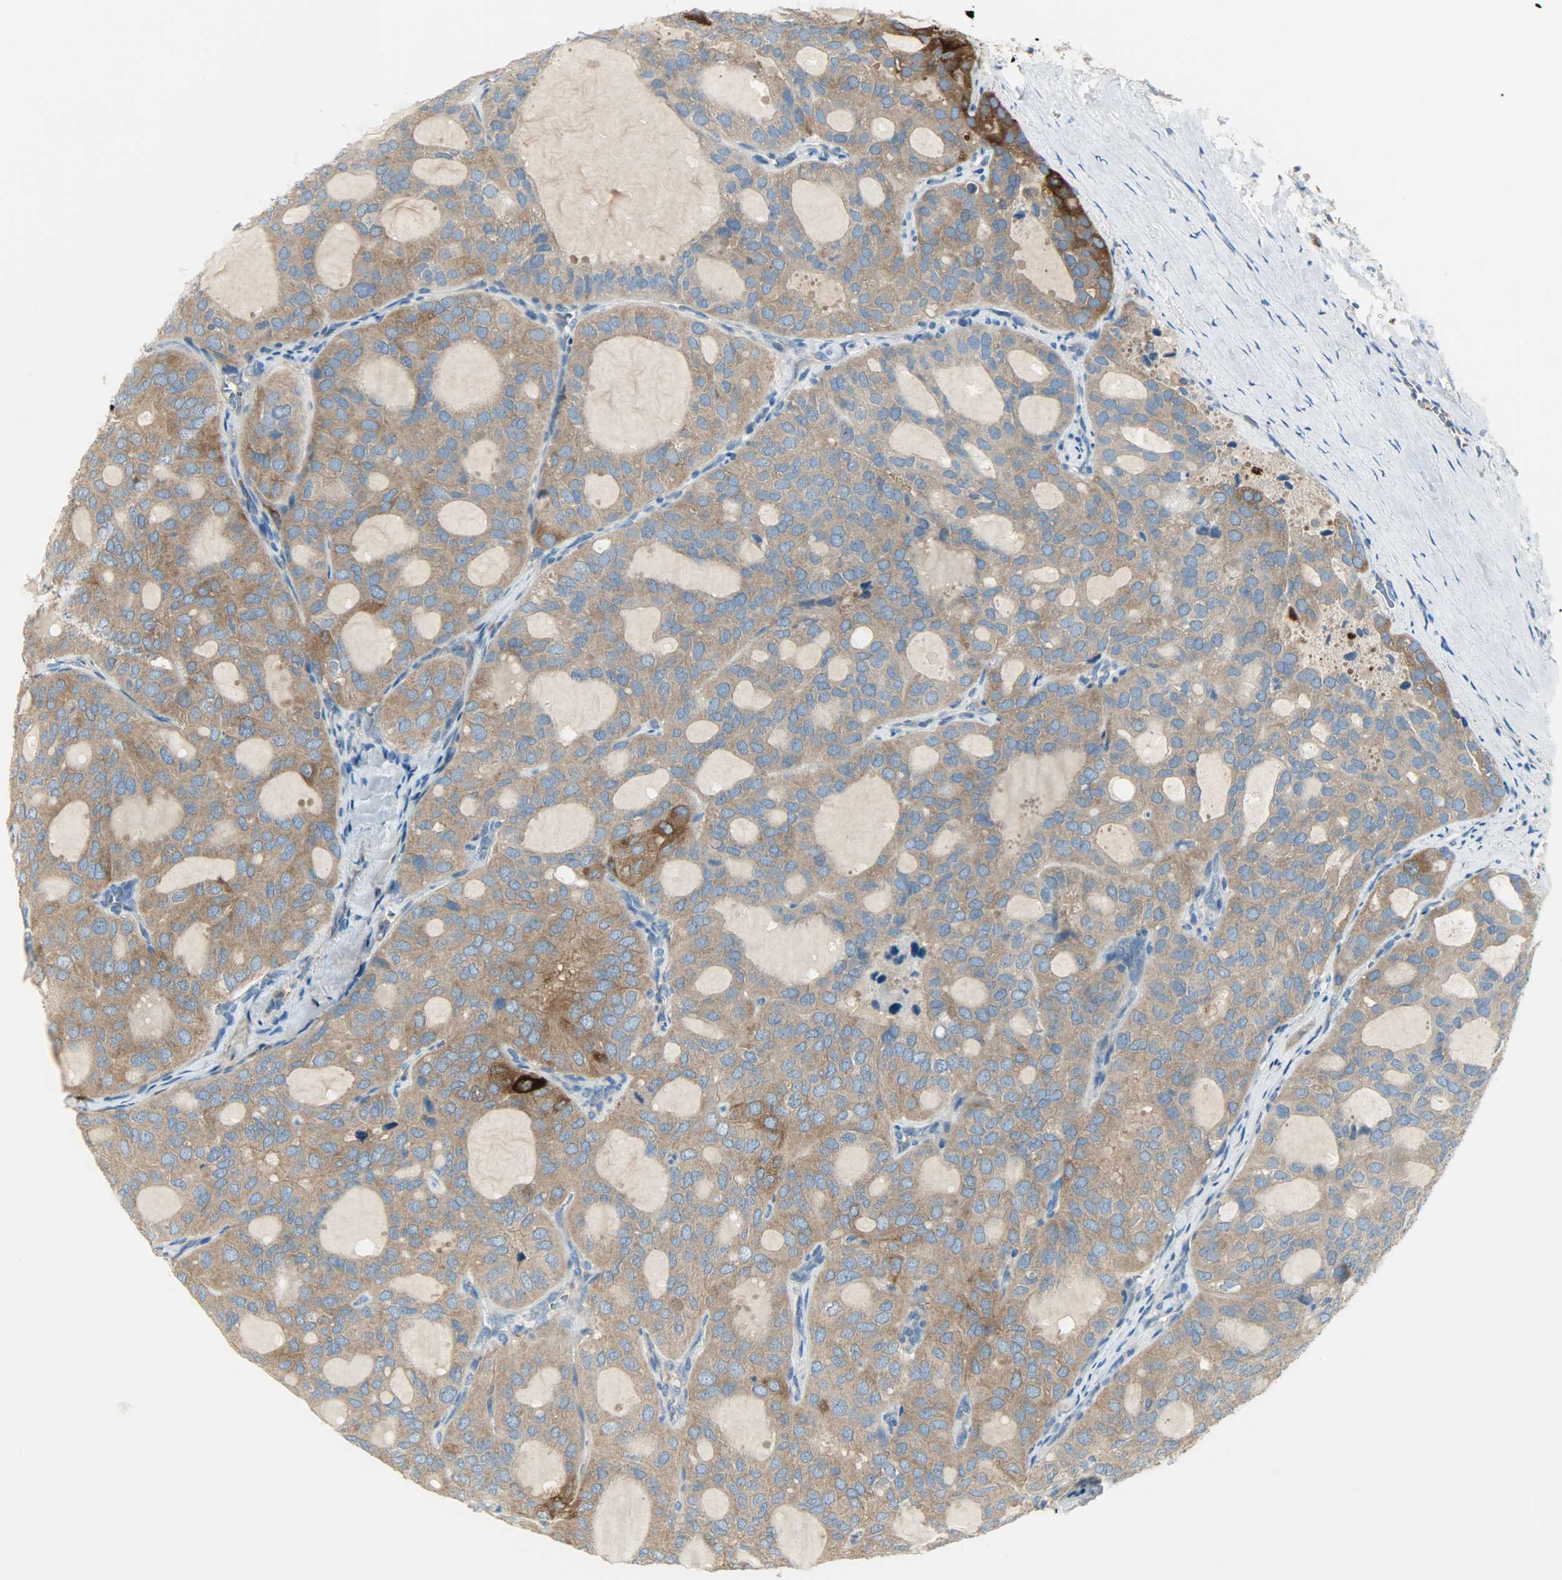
{"staining": {"intensity": "strong", "quantity": ">75%", "location": "cytoplasmic/membranous"}, "tissue": "thyroid cancer", "cell_type": "Tumor cells", "image_type": "cancer", "snomed": [{"axis": "morphology", "description": "Follicular adenoma carcinoma, NOS"}, {"axis": "topography", "description": "Thyroid gland"}], "caption": "Immunohistochemical staining of thyroid cancer (follicular adenoma carcinoma) shows high levels of strong cytoplasmic/membranous protein staining in approximately >75% of tumor cells. The staining was performed using DAB (3,3'-diaminobenzidine), with brown indicating positive protein expression. Nuclei are stained blue with hematoxylin.", "gene": "WARS1", "patient": {"sex": "male", "age": 75}}